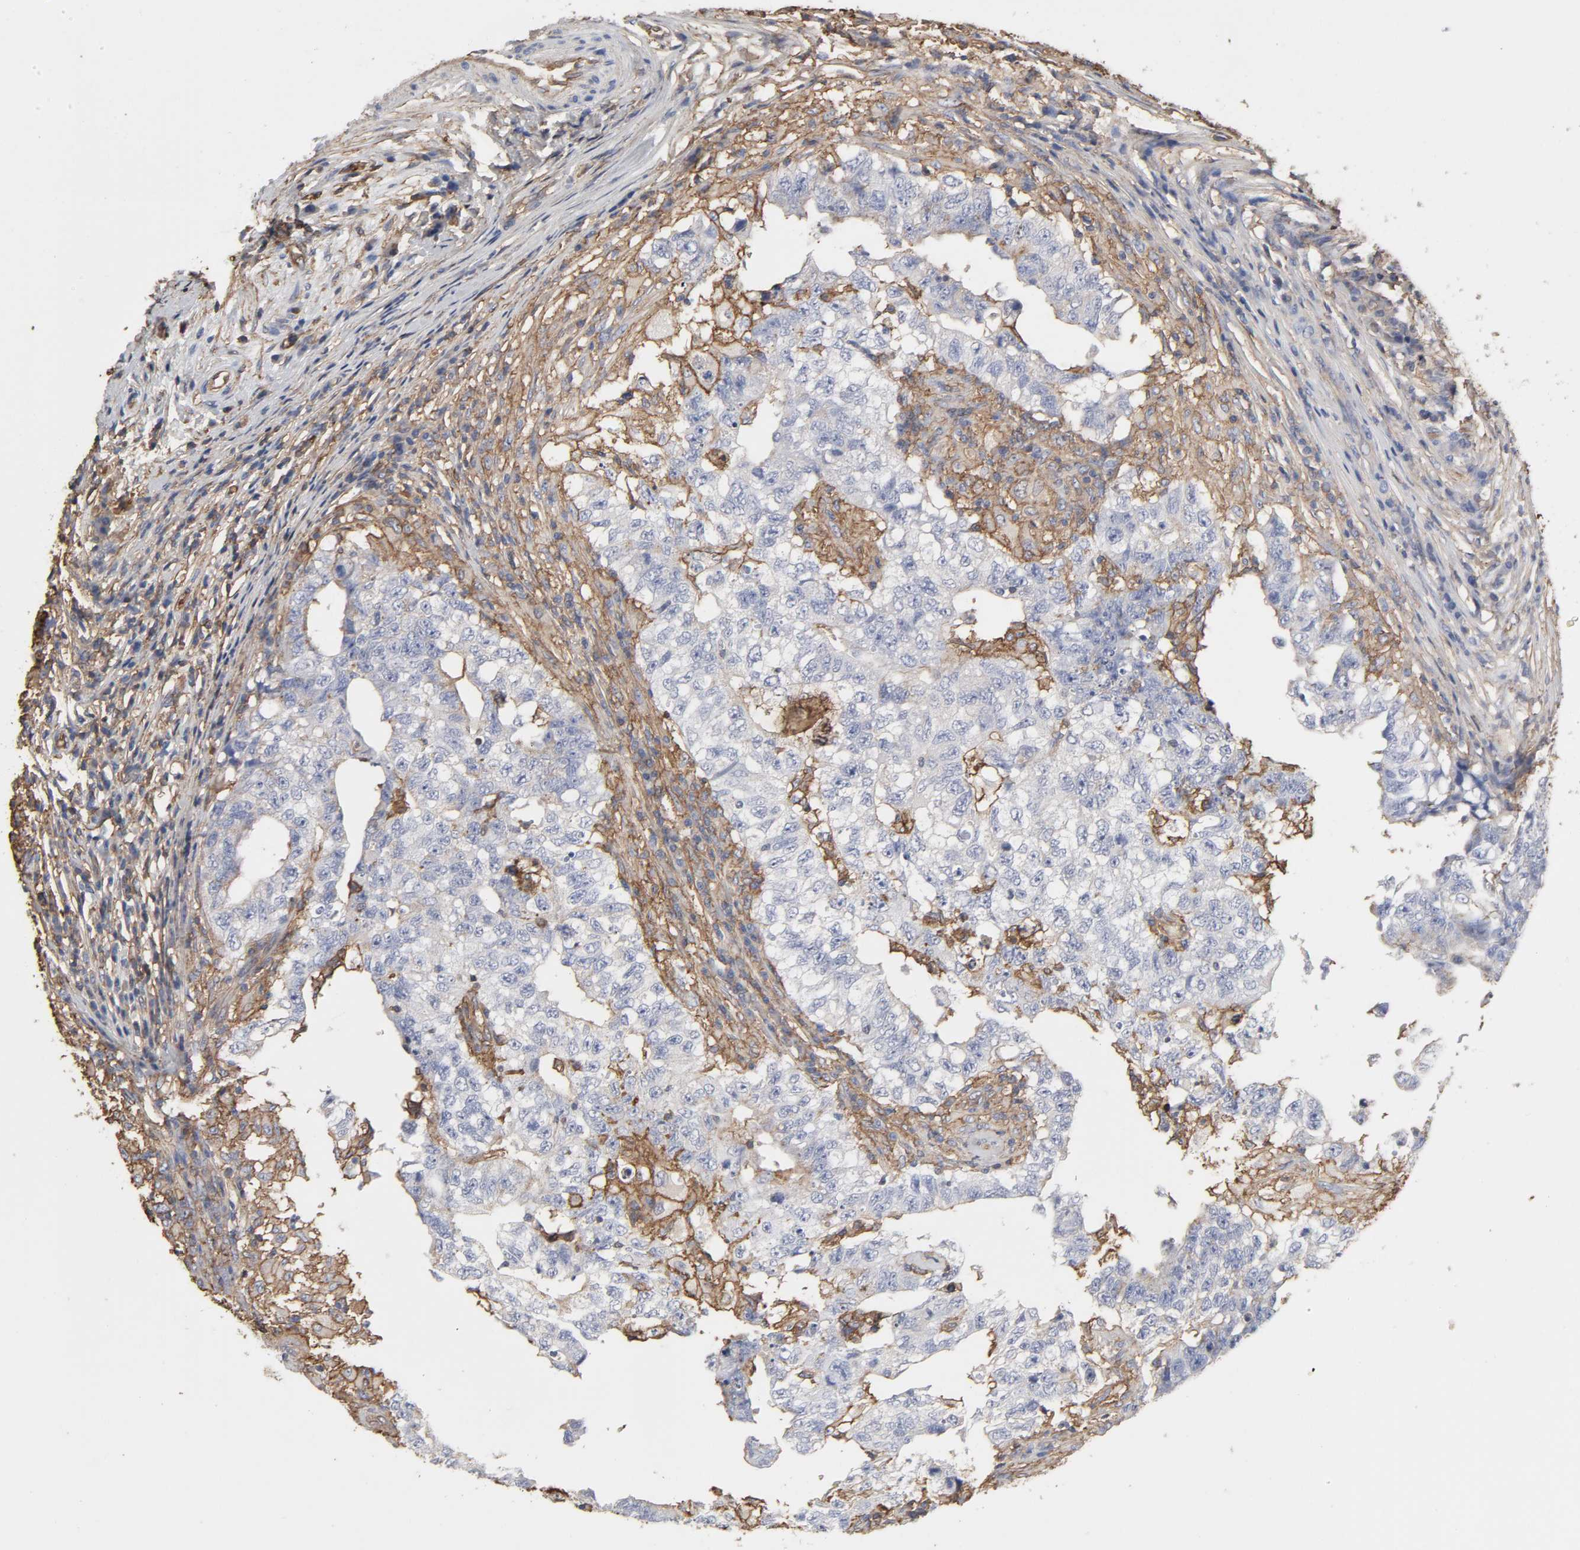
{"staining": {"intensity": "weak", "quantity": "<25%", "location": "cytoplasmic/membranous"}, "tissue": "testis cancer", "cell_type": "Tumor cells", "image_type": "cancer", "snomed": [{"axis": "morphology", "description": "Carcinoma, Embryonal, NOS"}, {"axis": "topography", "description": "Testis"}], "caption": "Immunohistochemistry (IHC) photomicrograph of testis cancer stained for a protein (brown), which exhibits no staining in tumor cells. (DAB (3,3'-diaminobenzidine) IHC visualized using brightfield microscopy, high magnification).", "gene": "ANXA2", "patient": {"sex": "male", "age": 21}}